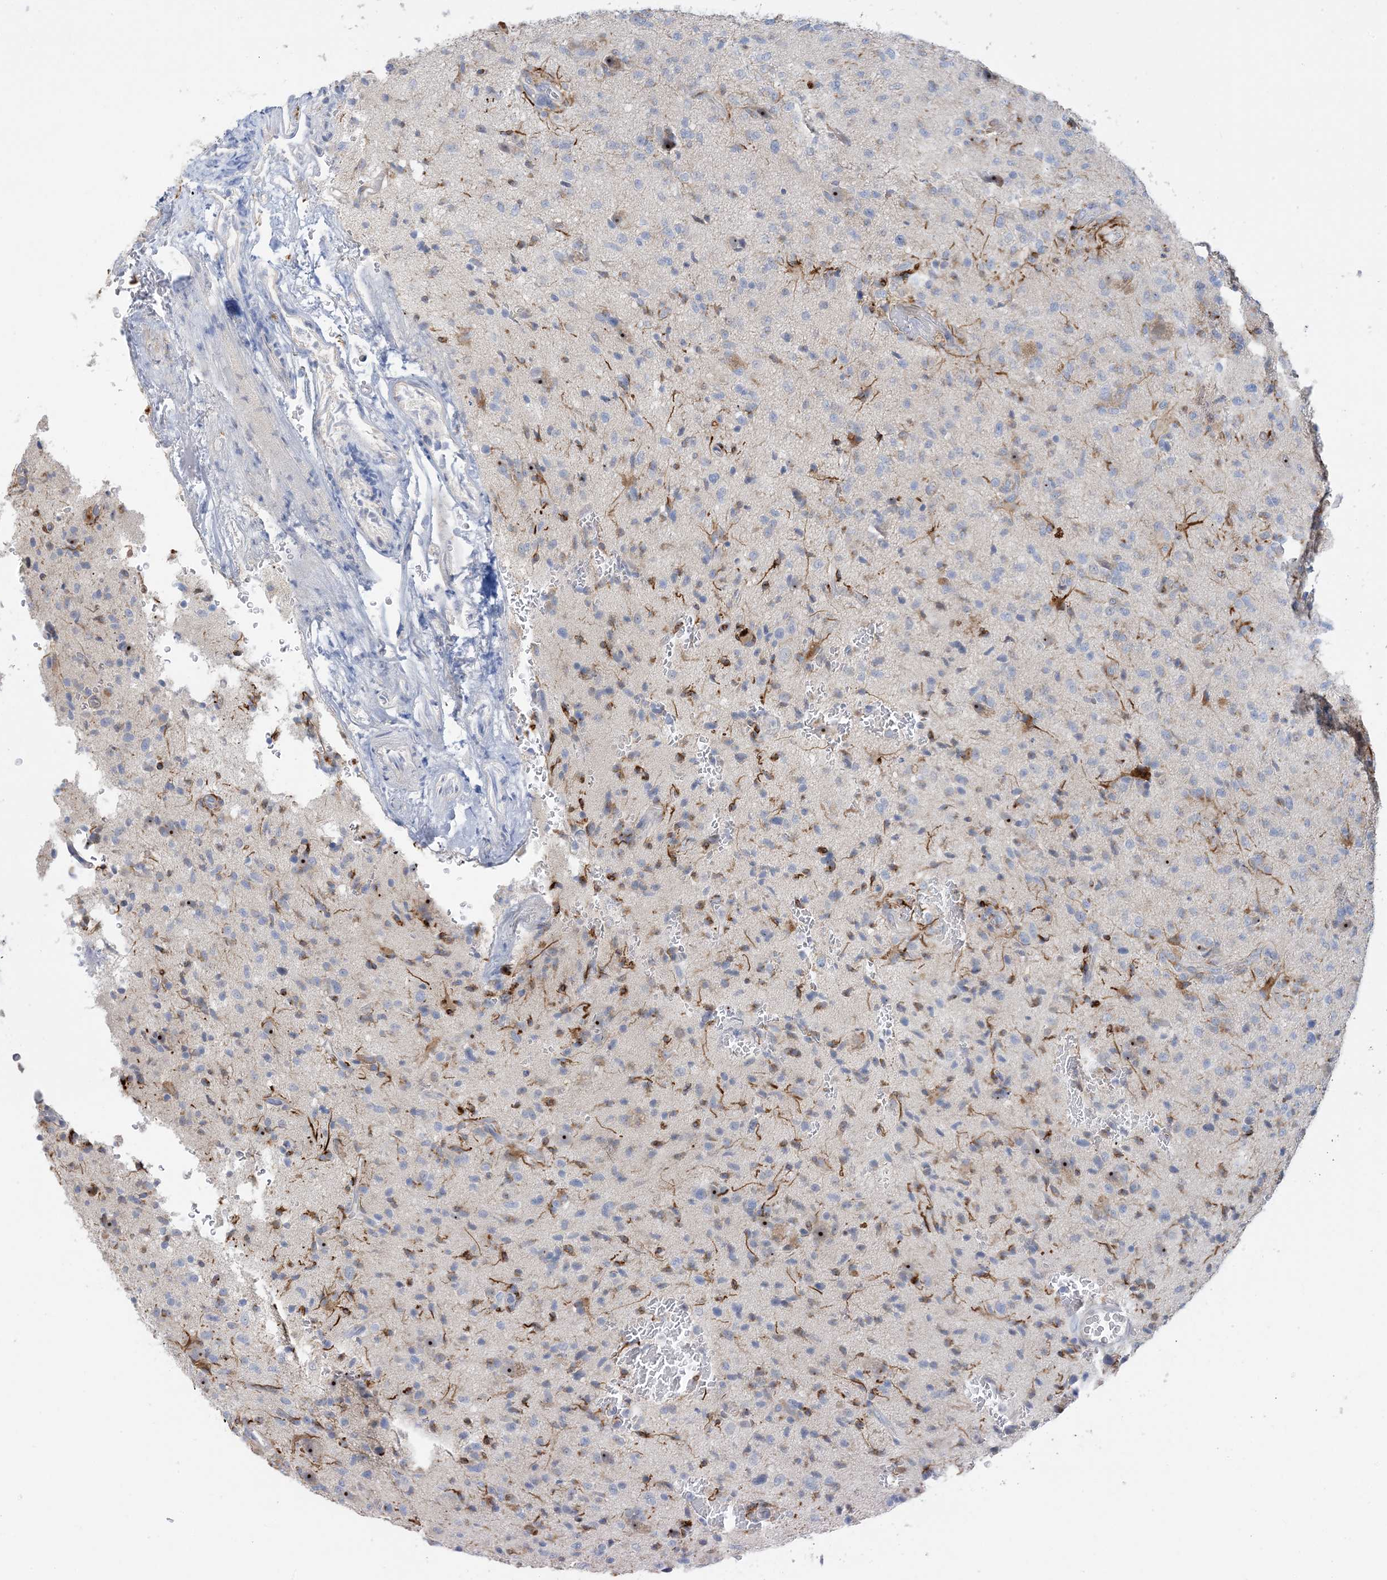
{"staining": {"intensity": "negative", "quantity": "none", "location": "none"}, "tissue": "glioma", "cell_type": "Tumor cells", "image_type": "cancer", "snomed": [{"axis": "morphology", "description": "Glioma, malignant, High grade"}, {"axis": "topography", "description": "Brain"}], "caption": "Tumor cells show no significant staining in glioma.", "gene": "ZCCHC18", "patient": {"sex": "female", "age": 57}}